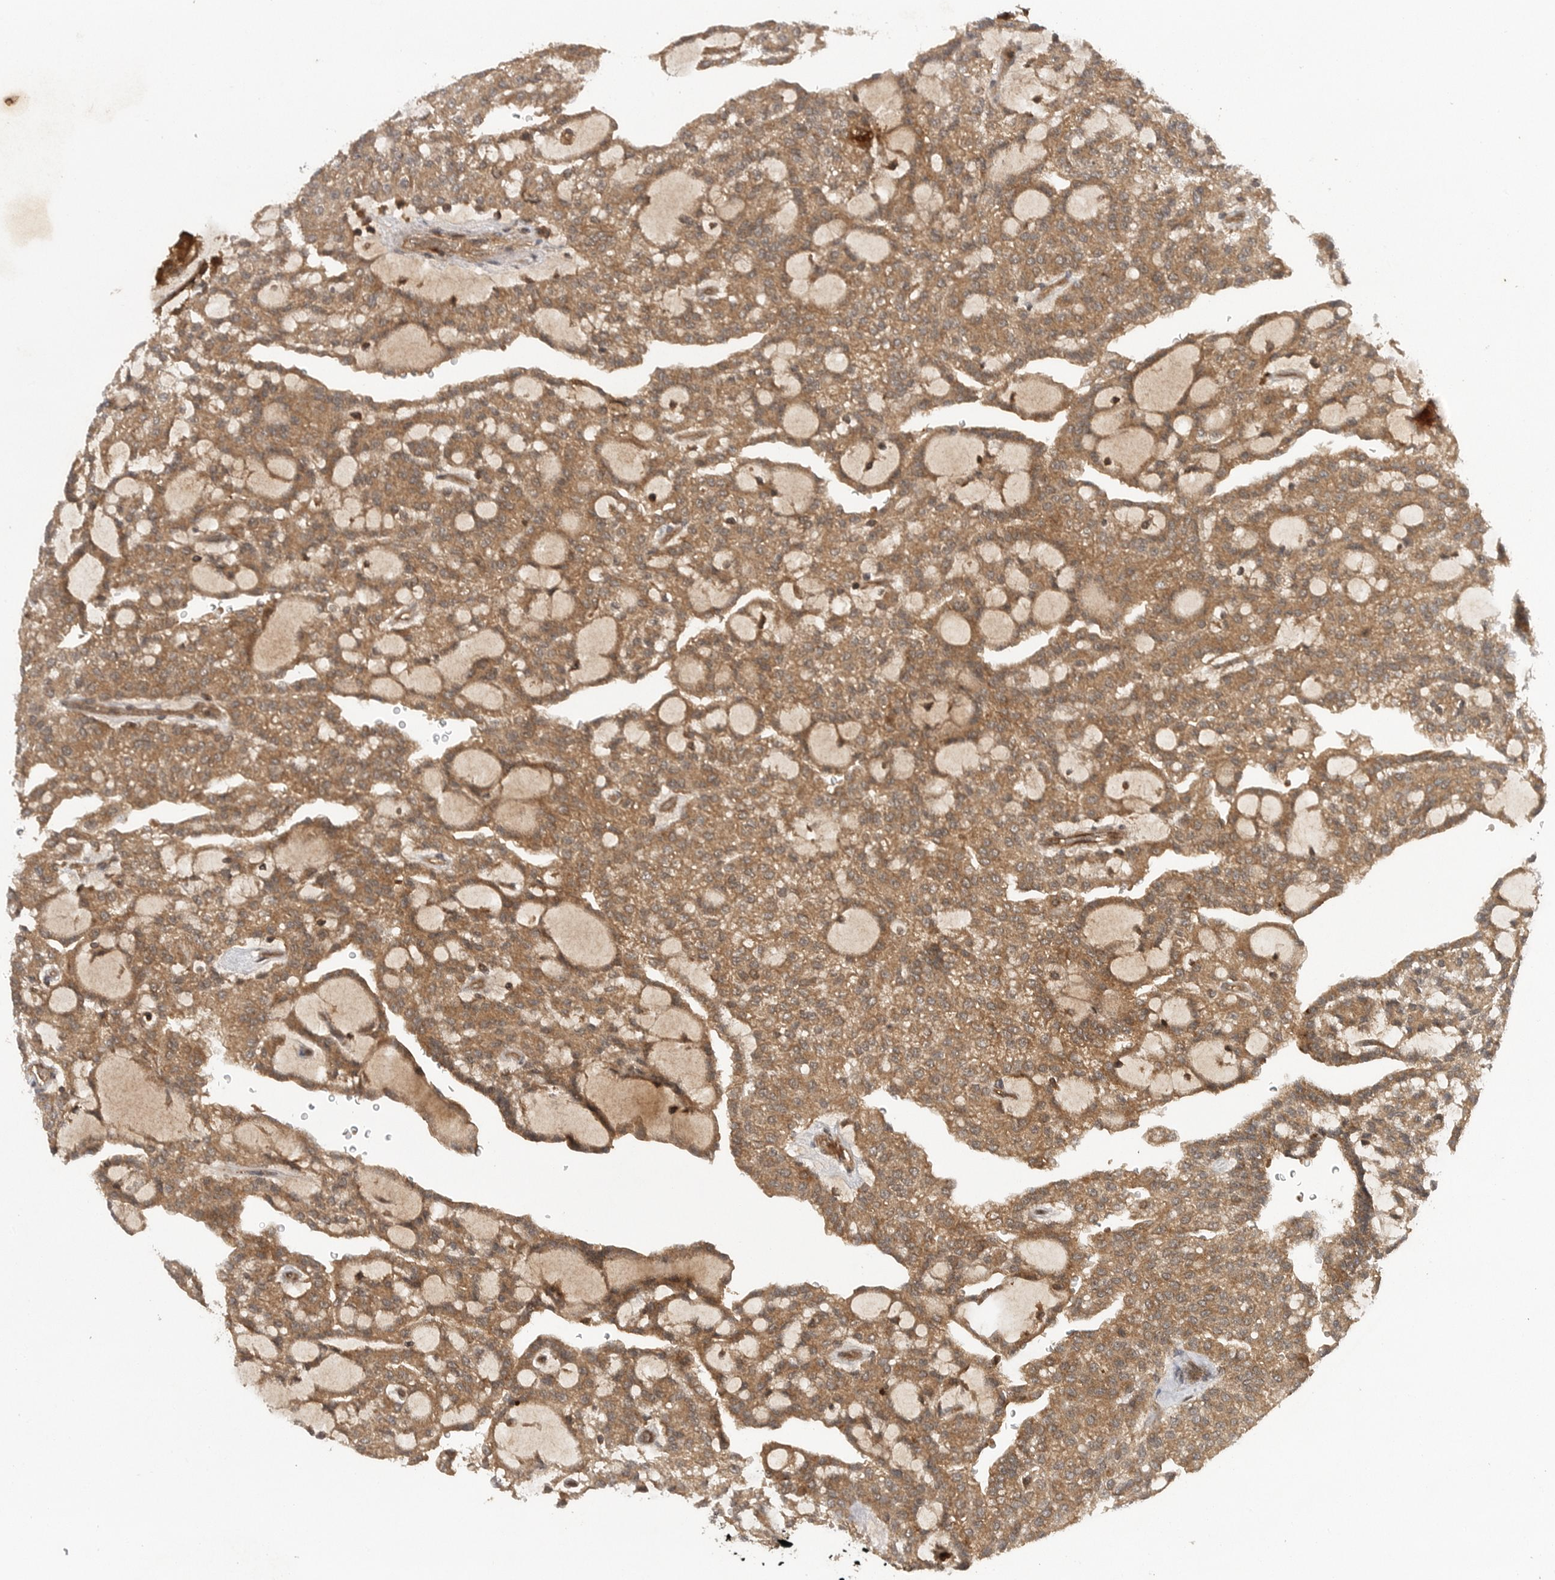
{"staining": {"intensity": "moderate", "quantity": ">75%", "location": "cytoplasmic/membranous"}, "tissue": "renal cancer", "cell_type": "Tumor cells", "image_type": "cancer", "snomed": [{"axis": "morphology", "description": "Adenocarcinoma, NOS"}, {"axis": "topography", "description": "Kidney"}], "caption": "Tumor cells display medium levels of moderate cytoplasmic/membranous expression in approximately >75% of cells in renal cancer.", "gene": "PRDX4", "patient": {"sex": "male", "age": 63}}